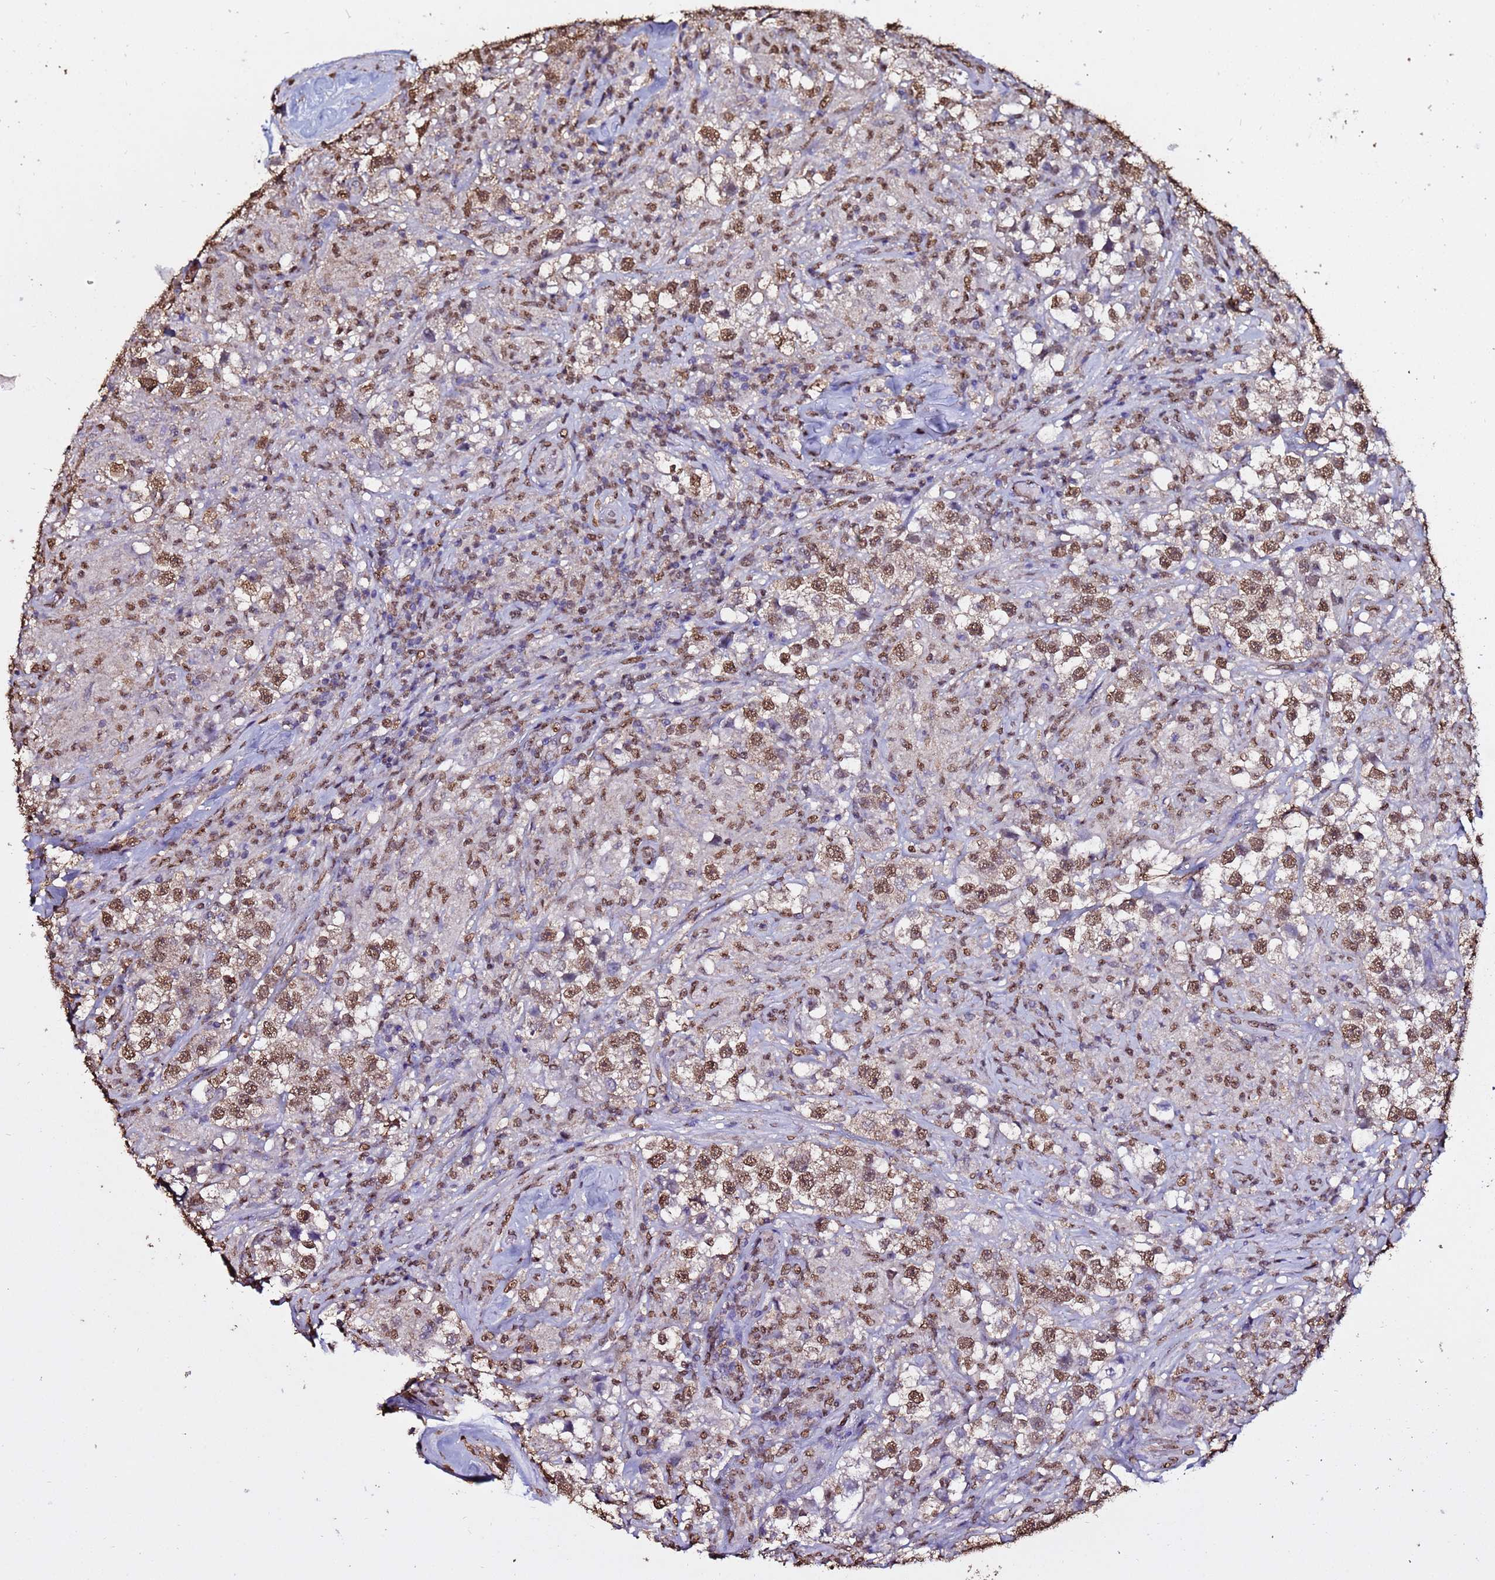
{"staining": {"intensity": "moderate", "quantity": ">75%", "location": "nuclear"}, "tissue": "testis cancer", "cell_type": "Tumor cells", "image_type": "cancer", "snomed": [{"axis": "morphology", "description": "Seminoma, NOS"}, {"axis": "topography", "description": "Testis"}], "caption": "Human seminoma (testis) stained for a protein (brown) shows moderate nuclear positive positivity in approximately >75% of tumor cells.", "gene": "TRIP6", "patient": {"sex": "male", "age": 46}}